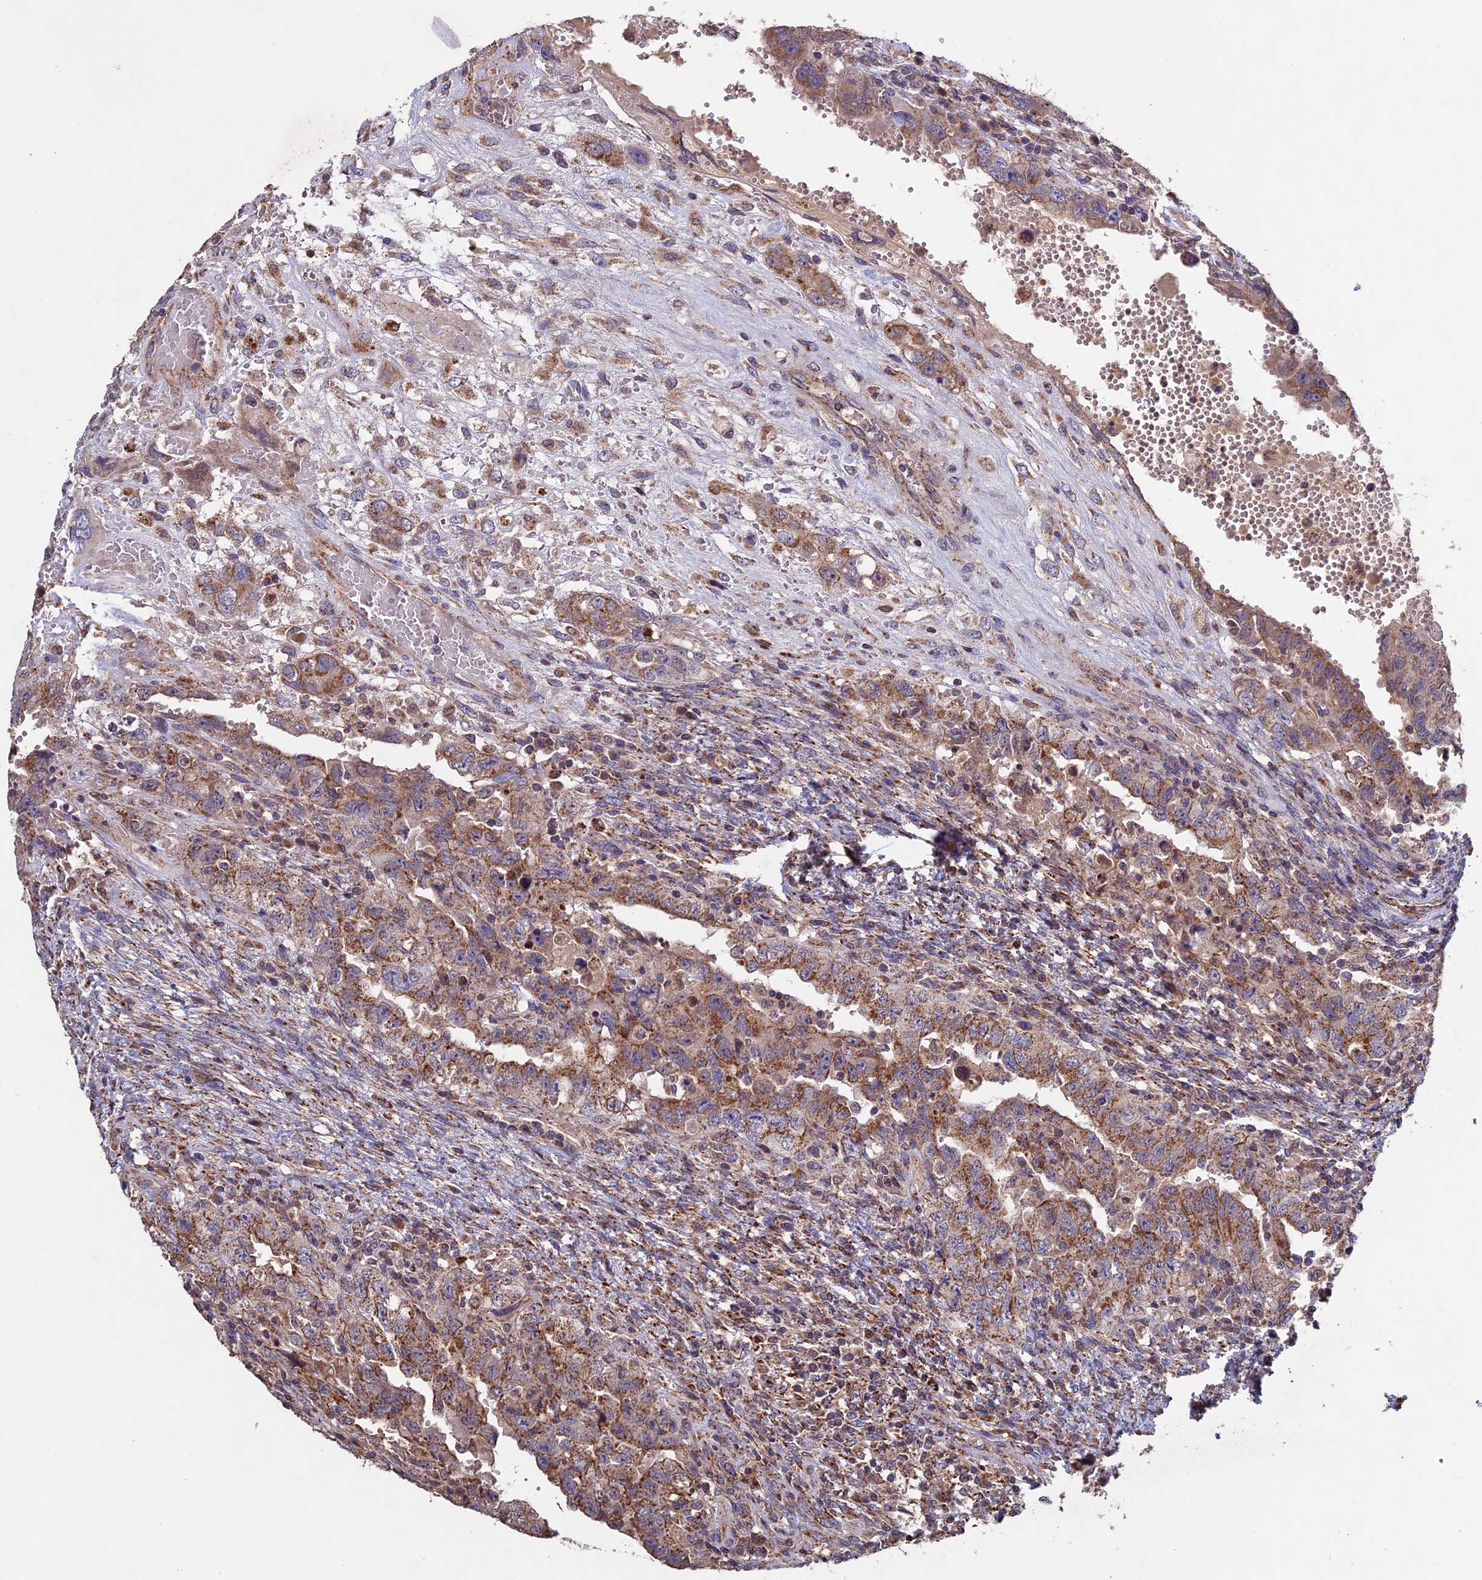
{"staining": {"intensity": "moderate", "quantity": "25%-75%", "location": "cytoplasmic/membranous"}, "tissue": "testis cancer", "cell_type": "Tumor cells", "image_type": "cancer", "snomed": [{"axis": "morphology", "description": "Carcinoma, Embryonal, NOS"}, {"axis": "topography", "description": "Testis"}], "caption": "DAB (3,3'-diaminobenzidine) immunohistochemical staining of human embryonal carcinoma (testis) demonstrates moderate cytoplasmic/membranous protein expression in approximately 25%-75% of tumor cells.", "gene": "RNF17", "patient": {"sex": "male", "age": 26}}